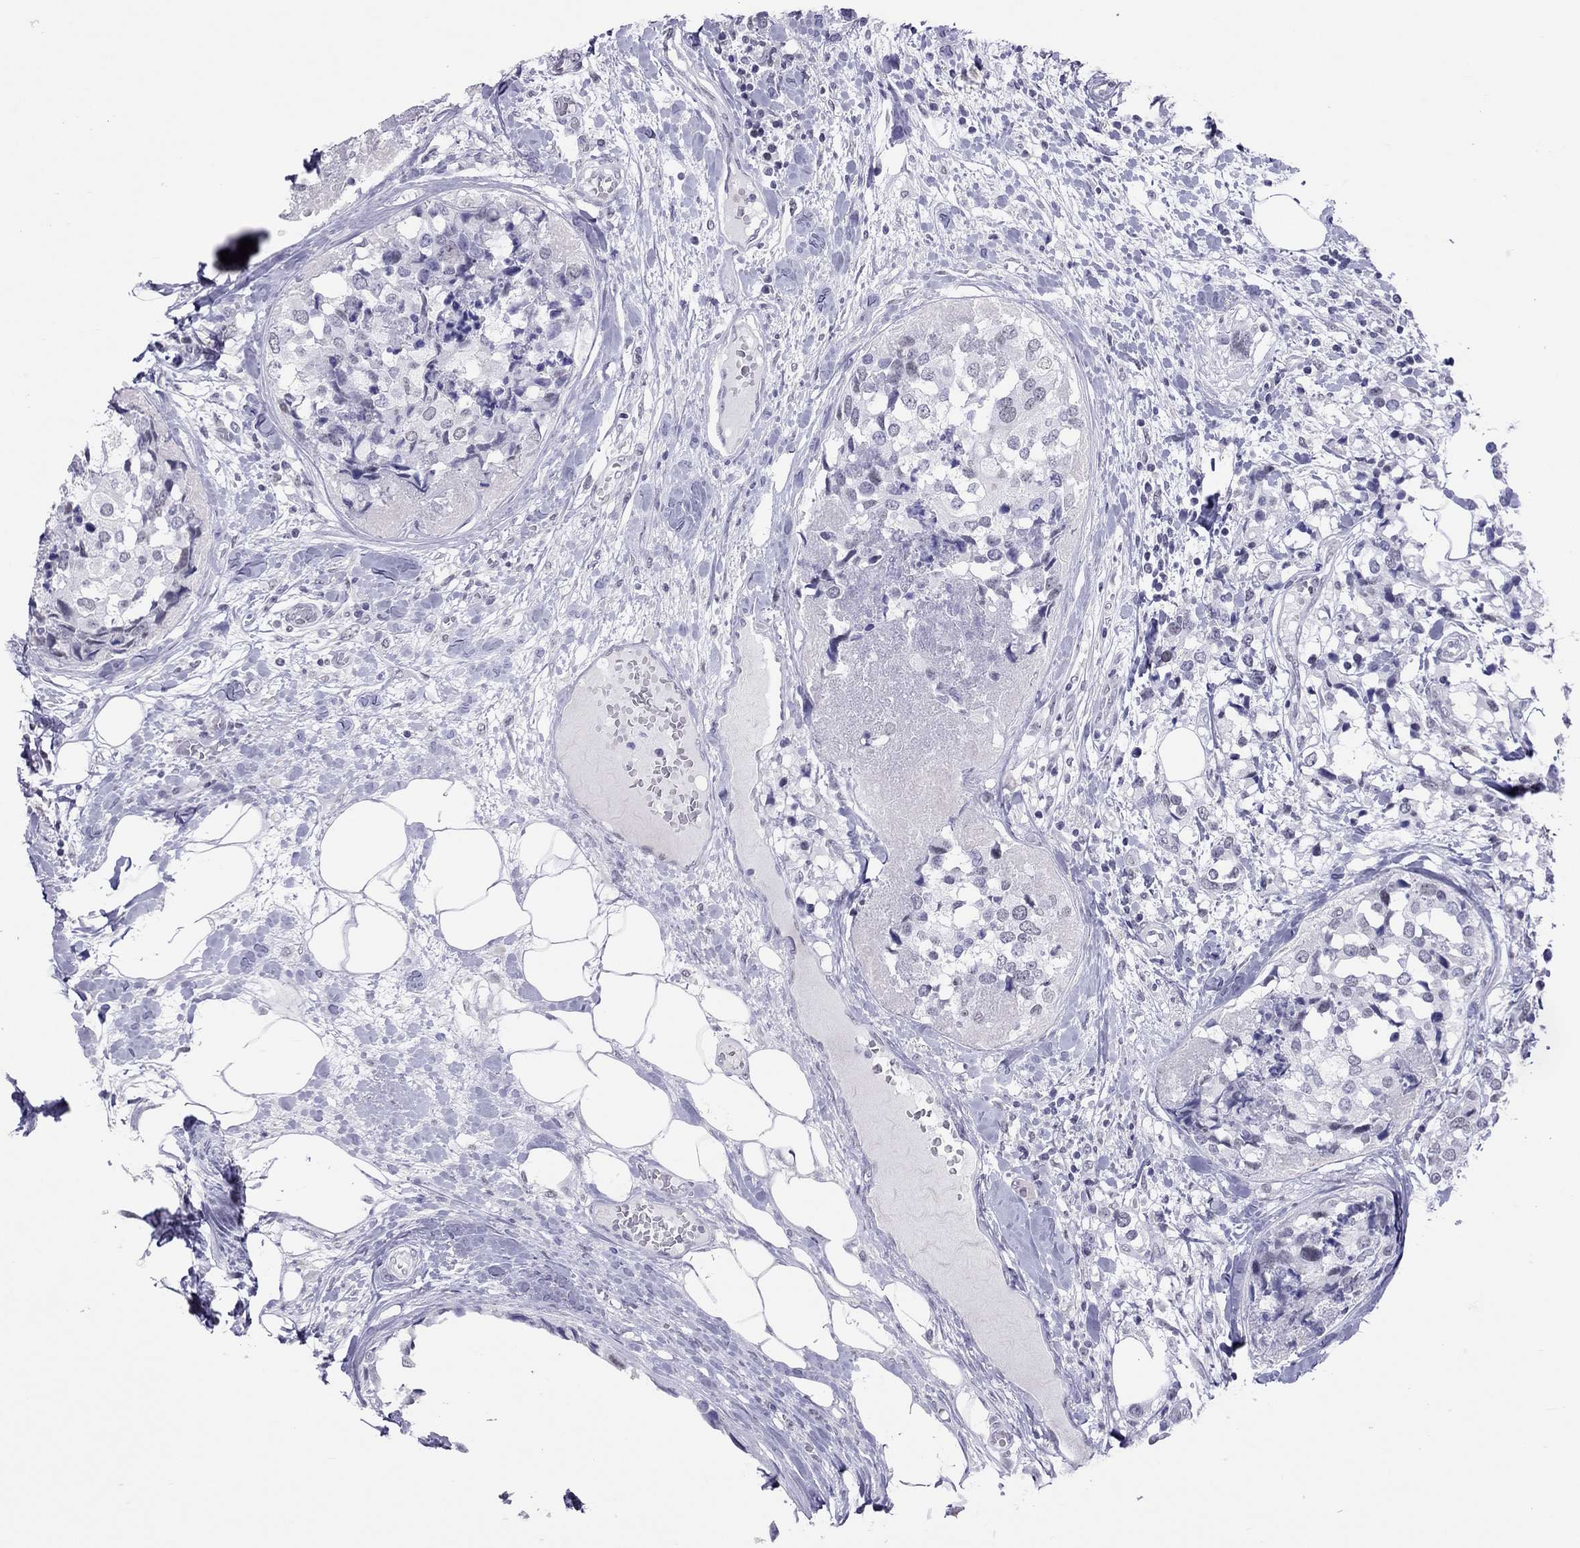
{"staining": {"intensity": "negative", "quantity": "none", "location": "none"}, "tissue": "breast cancer", "cell_type": "Tumor cells", "image_type": "cancer", "snomed": [{"axis": "morphology", "description": "Lobular carcinoma"}, {"axis": "topography", "description": "Breast"}], "caption": "Histopathology image shows no significant protein staining in tumor cells of breast cancer (lobular carcinoma).", "gene": "JHY", "patient": {"sex": "female", "age": 59}}